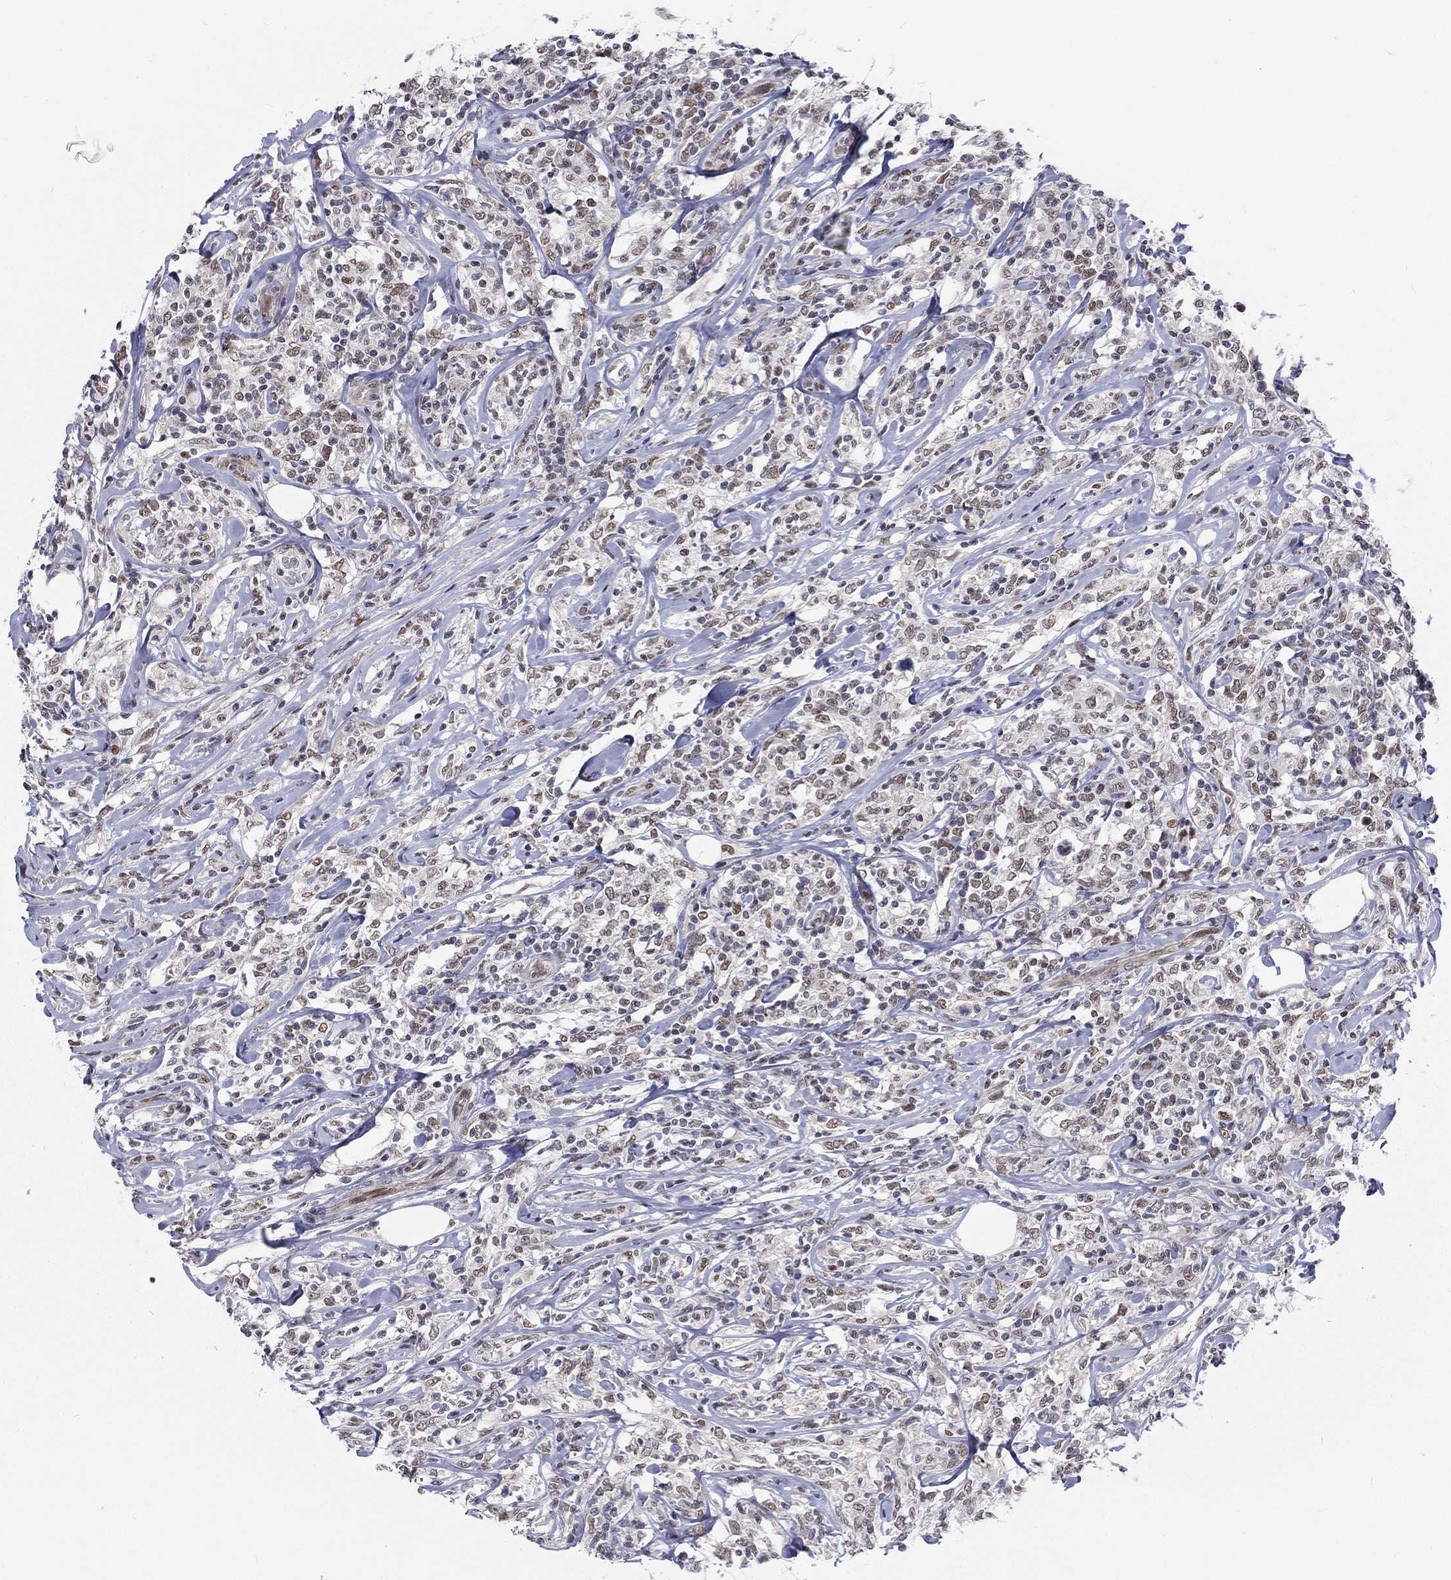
{"staining": {"intensity": "weak", "quantity": "25%-75%", "location": "nuclear"}, "tissue": "lymphoma", "cell_type": "Tumor cells", "image_type": "cancer", "snomed": [{"axis": "morphology", "description": "Malignant lymphoma, non-Hodgkin's type, High grade"}, {"axis": "topography", "description": "Lymph node"}], "caption": "An immunohistochemistry image of tumor tissue is shown. Protein staining in brown labels weak nuclear positivity in lymphoma within tumor cells.", "gene": "ZBED1", "patient": {"sex": "female", "age": 84}}